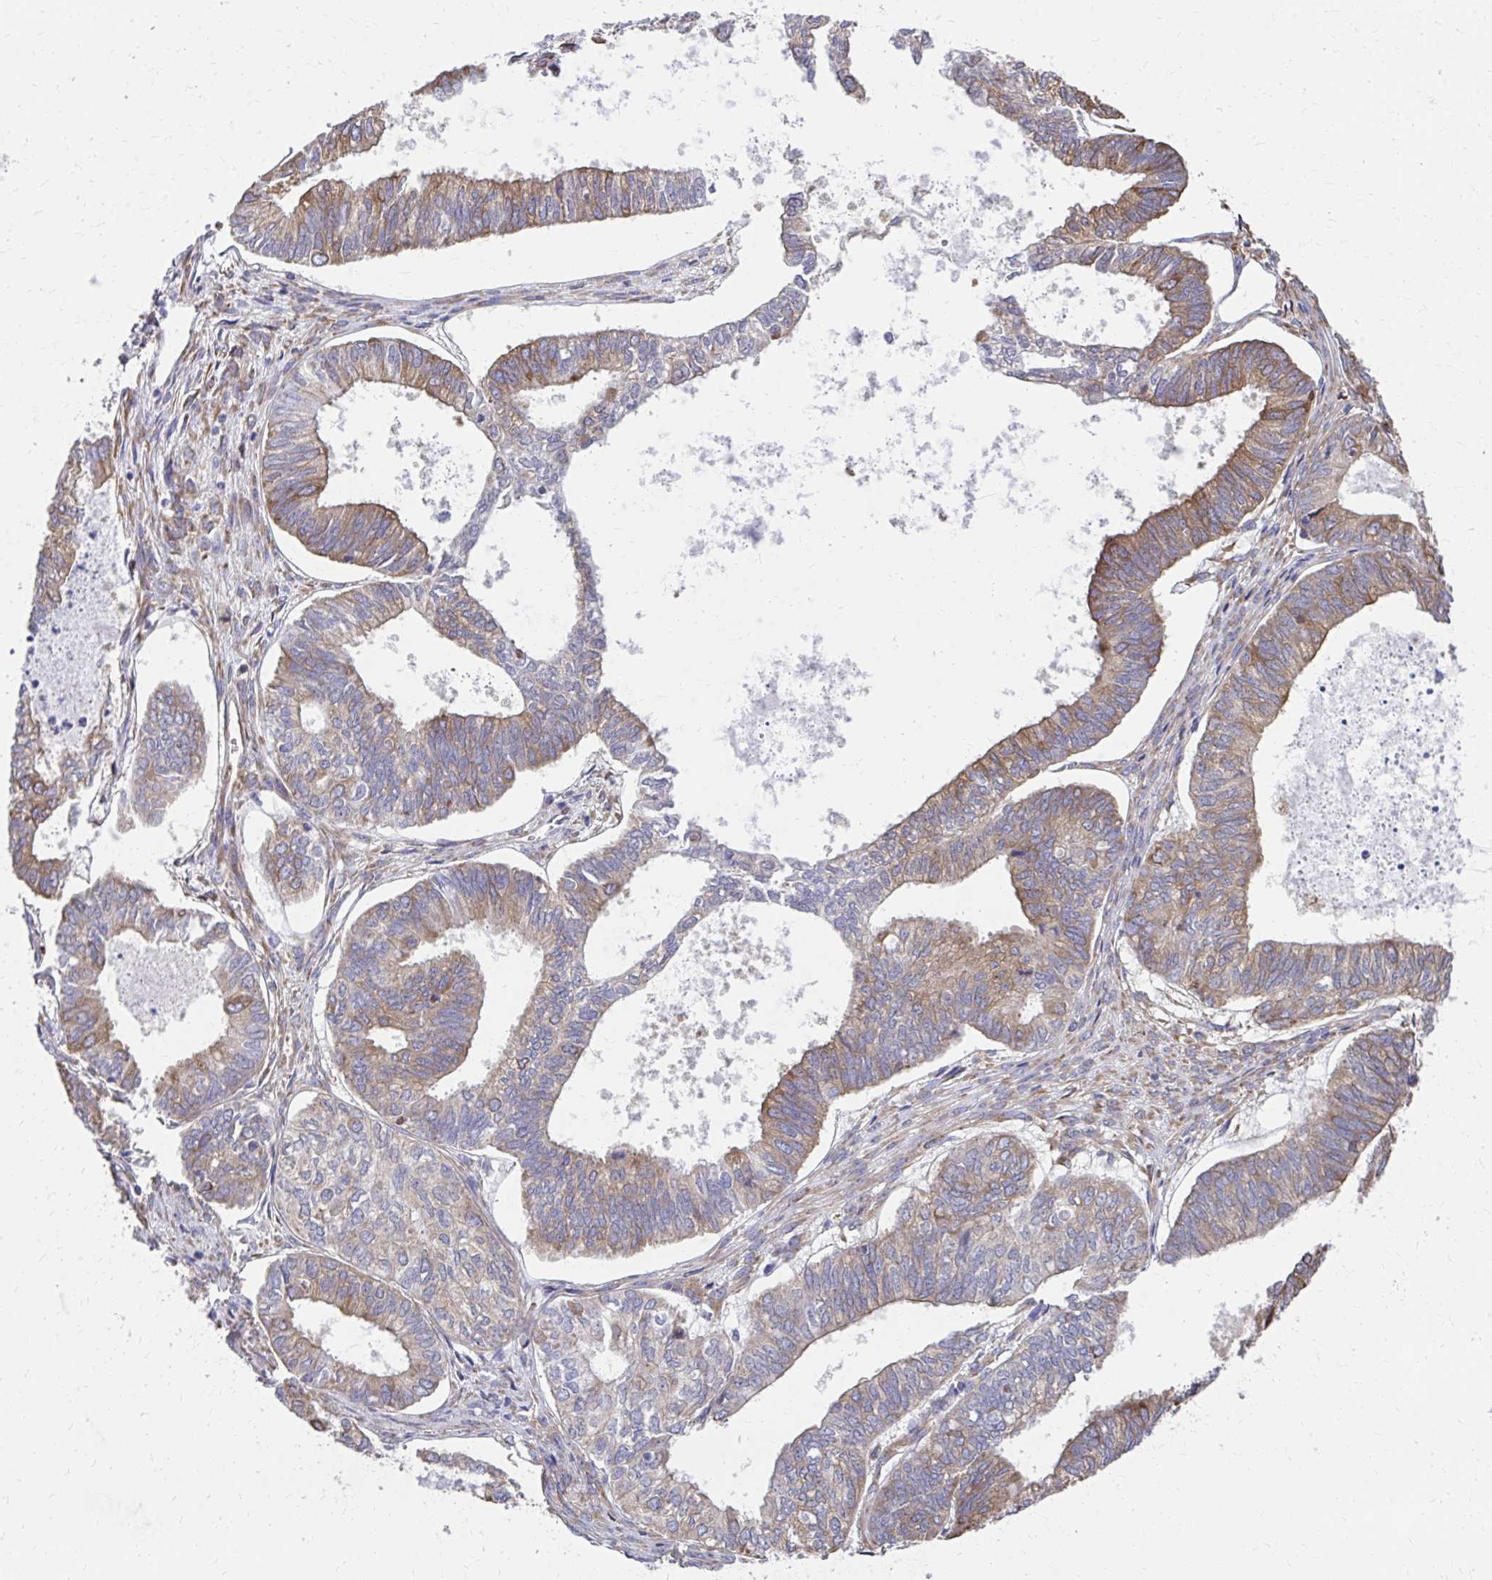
{"staining": {"intensity": "moderate", "quantity": "25%-75%", "location": "cytoplasmic/membranous"}, "tissue": "ovarian cancer", "cell_type": "Tumor cells", "image_type": "cancer", "snomed": [{"axis": "morphology", "description": "Carcinoma, endometroid"}, {"axis": "topography", "description": "Ovary"}], "caption": "This image demonstrates ovarian cancer stained with IHC to label a protein in brown. The cytoplasmic/membranous of tumor cells show moderate positivity for the protein. Nuclei are counter-stained blue.", "gene": "ZNF778", "patient": {"sex": "female", "age": 64}}